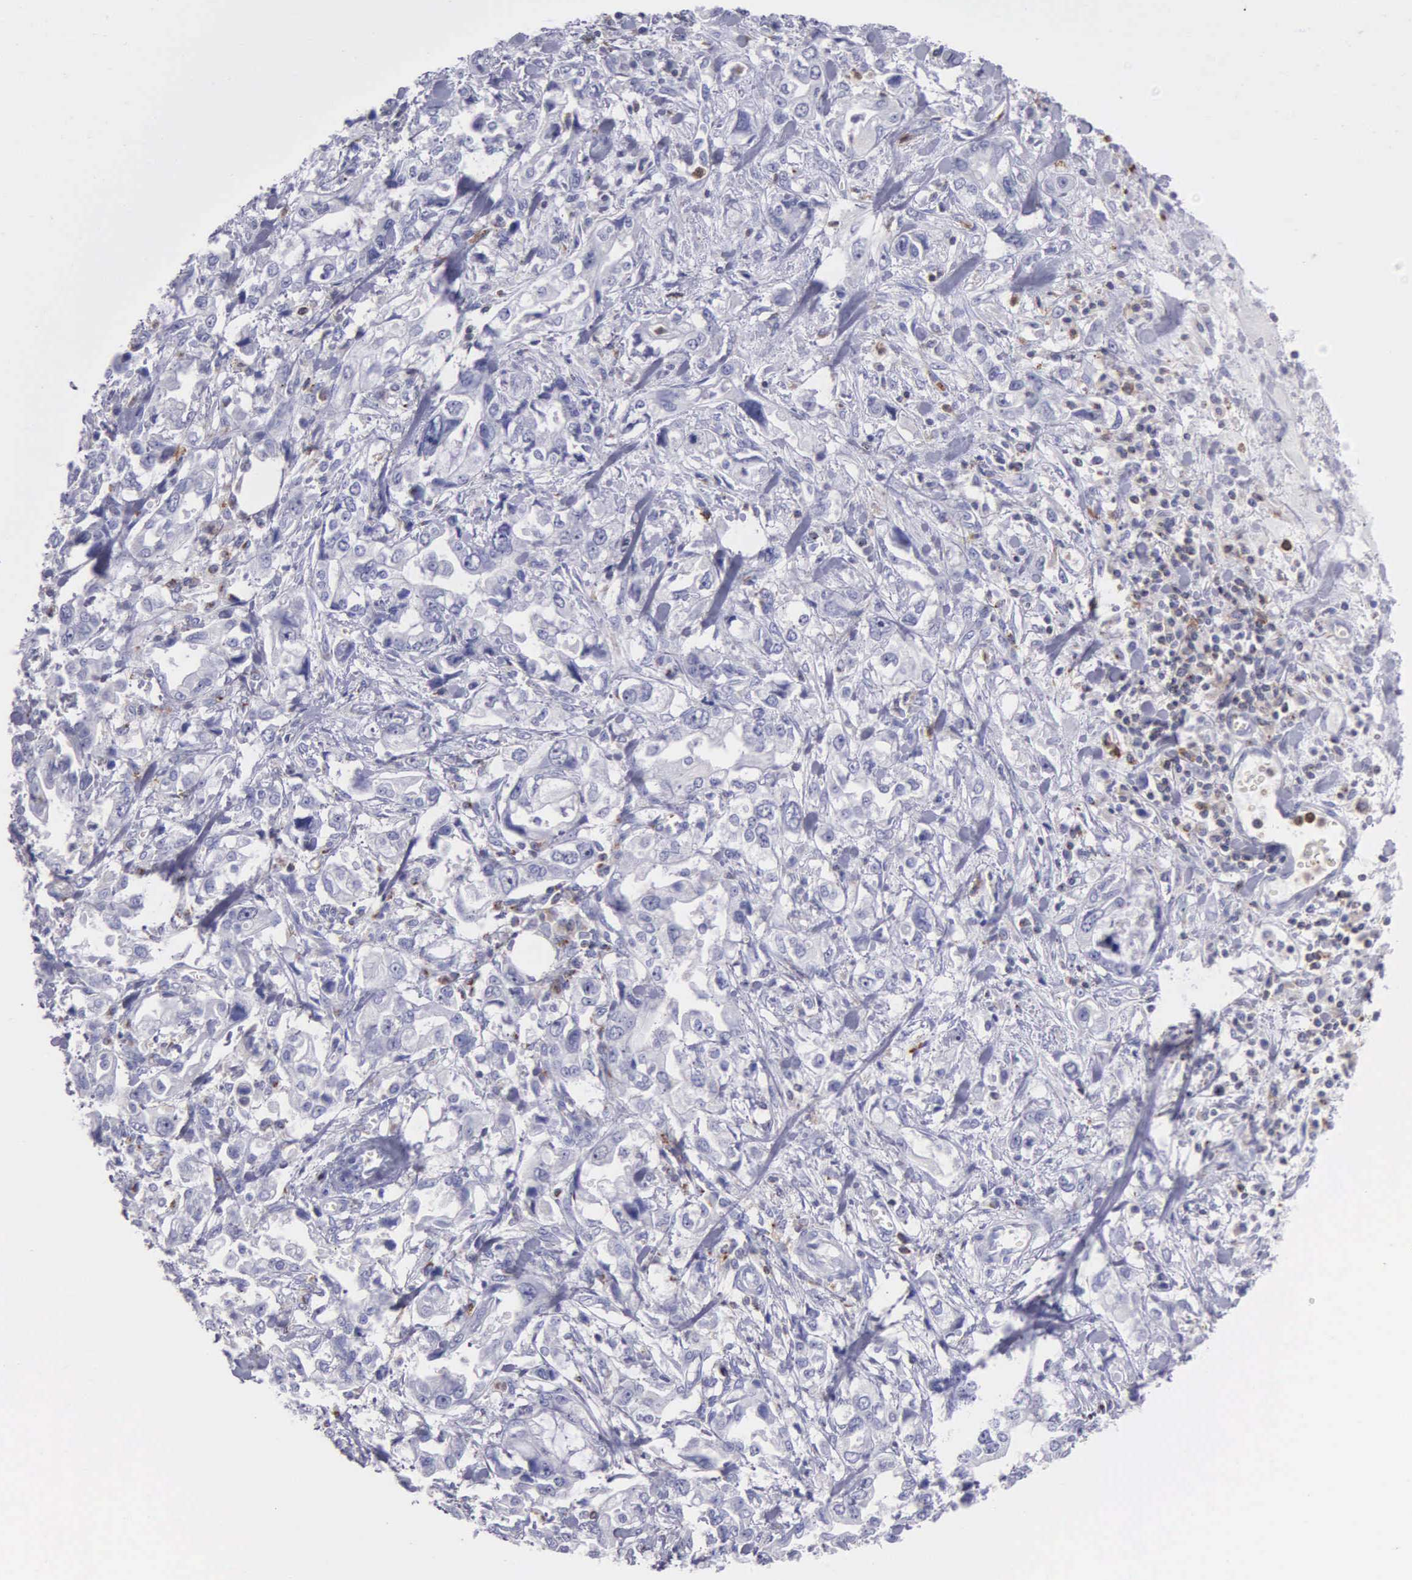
{"staining": {"intensity": "negative", "quantity": "none", "location": "none"}, "tissue": "stomach cancer", "cell_type": "Tumor cells", "image_type": "cancer", "snomed": [{"axis": "morphology", "description": "Adenocarcinoma, NOS"}, {"axis": "topography", "description": "Pancreas"}, {"axis": "topography", "description": "Stomach, upper"}], "caption": "Immunohistochemistry (IHC) image of neoplastic tissue: human stomach cancer stained with DAB (3,3'-diaminobenzidine) displays no significant protein staining in tumor cells. (DAB (3,3'-diaminobenzidine) IHC visualized using brightfield microscopy, high magnification).", "gene": "SRGN", "patient": {"sex": "male", "age": 77}}